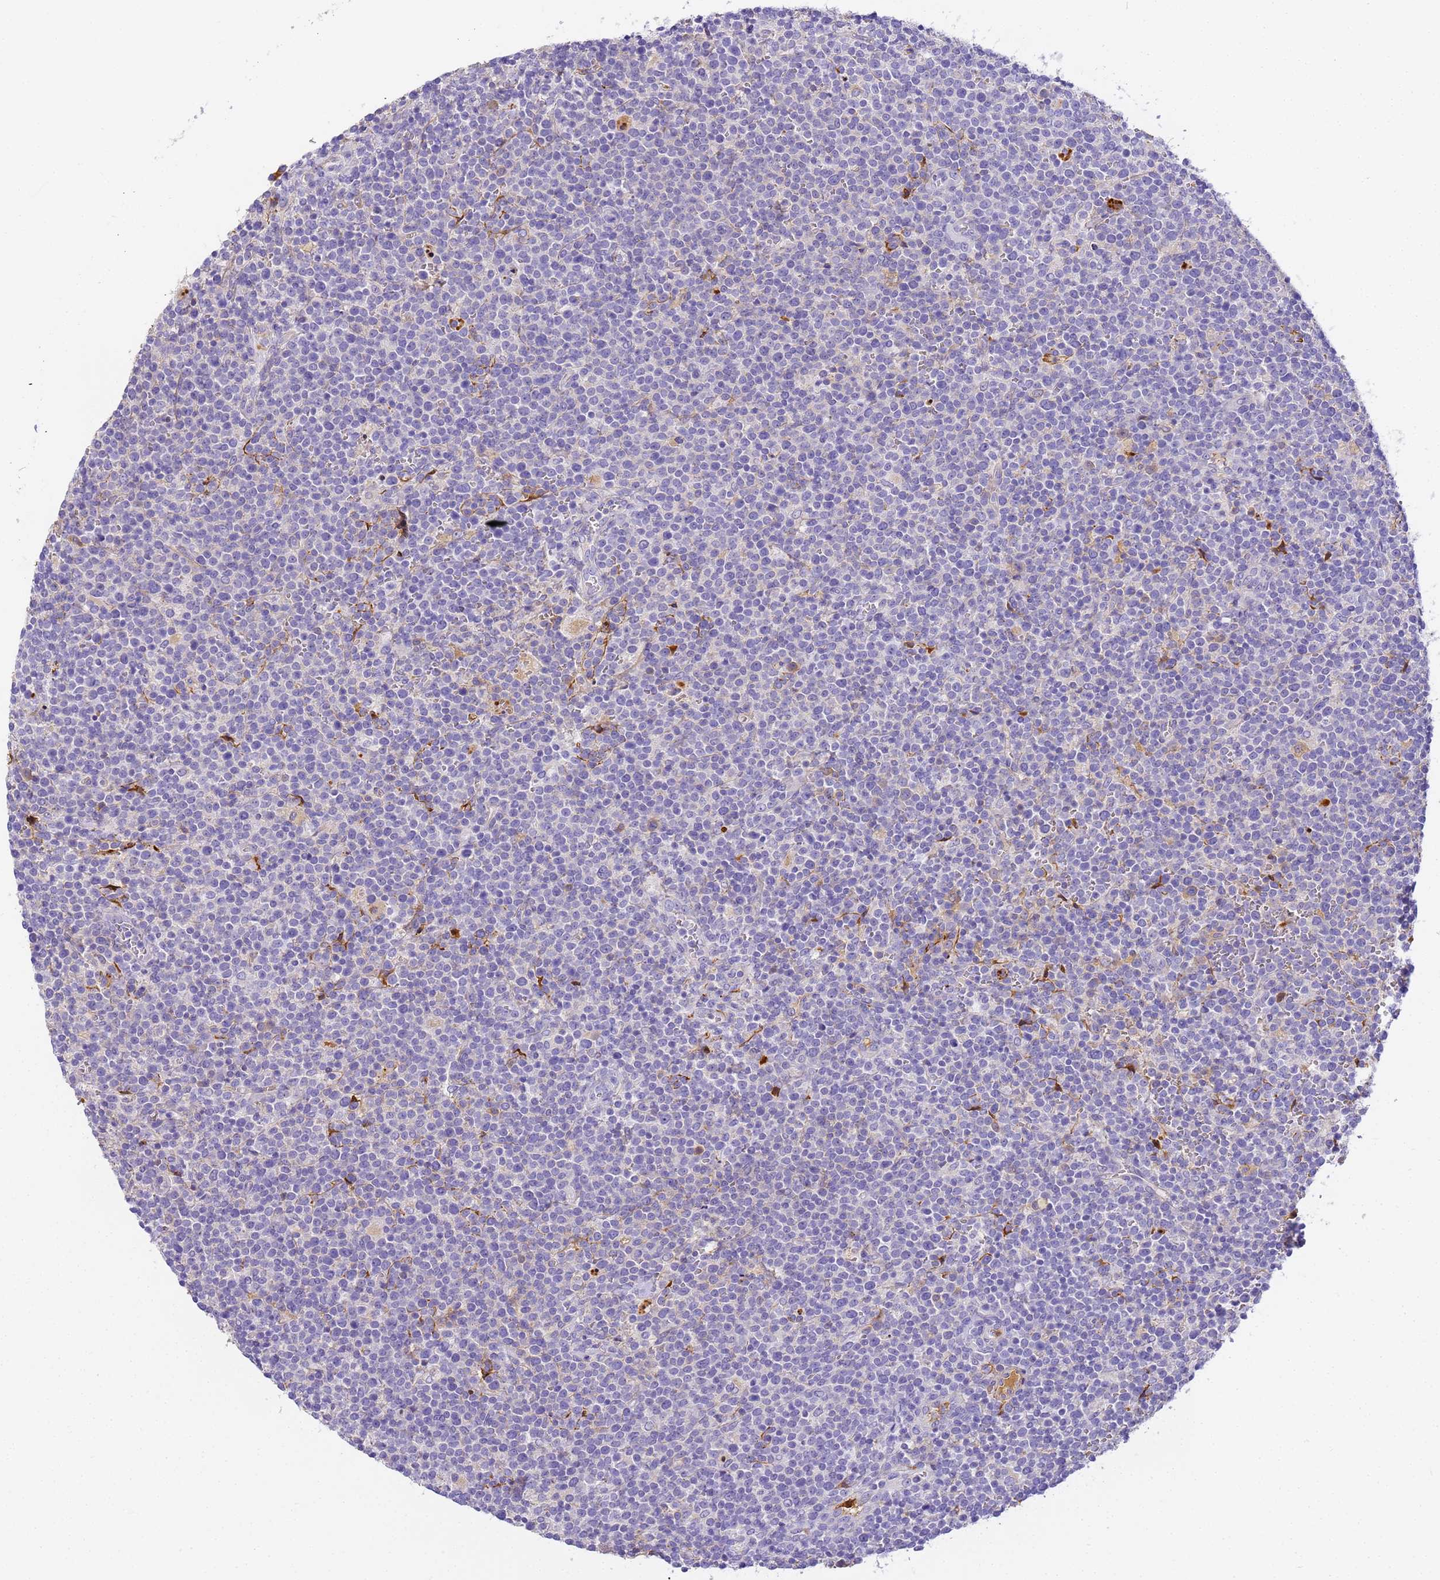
{"staining": {"intensity": "negative", "quantity": "none", "location": "none"}, "tissue": "lymphoma", "cell_type": "Tumor cells", "image_type": "cancer", "snomed": [{"axis": "morphology", "description": "Malignant lymphoma, non-Hodgkin's type, High grade"}, {"axis": "topography", "description": "Lymph node"}], "caption": "Immunohistochemistry (IHC) image of human malignant lymphoma, non-Hodgkin's type (high-grade) stained for a protein (brown), which displays no staining in tumor cells. (DAB (3,3'-diaminobenzidine) IHC with hematoxylin counter stain).", "gene": "CFHR2", "patient": {"sex": "male", "age": 61}}